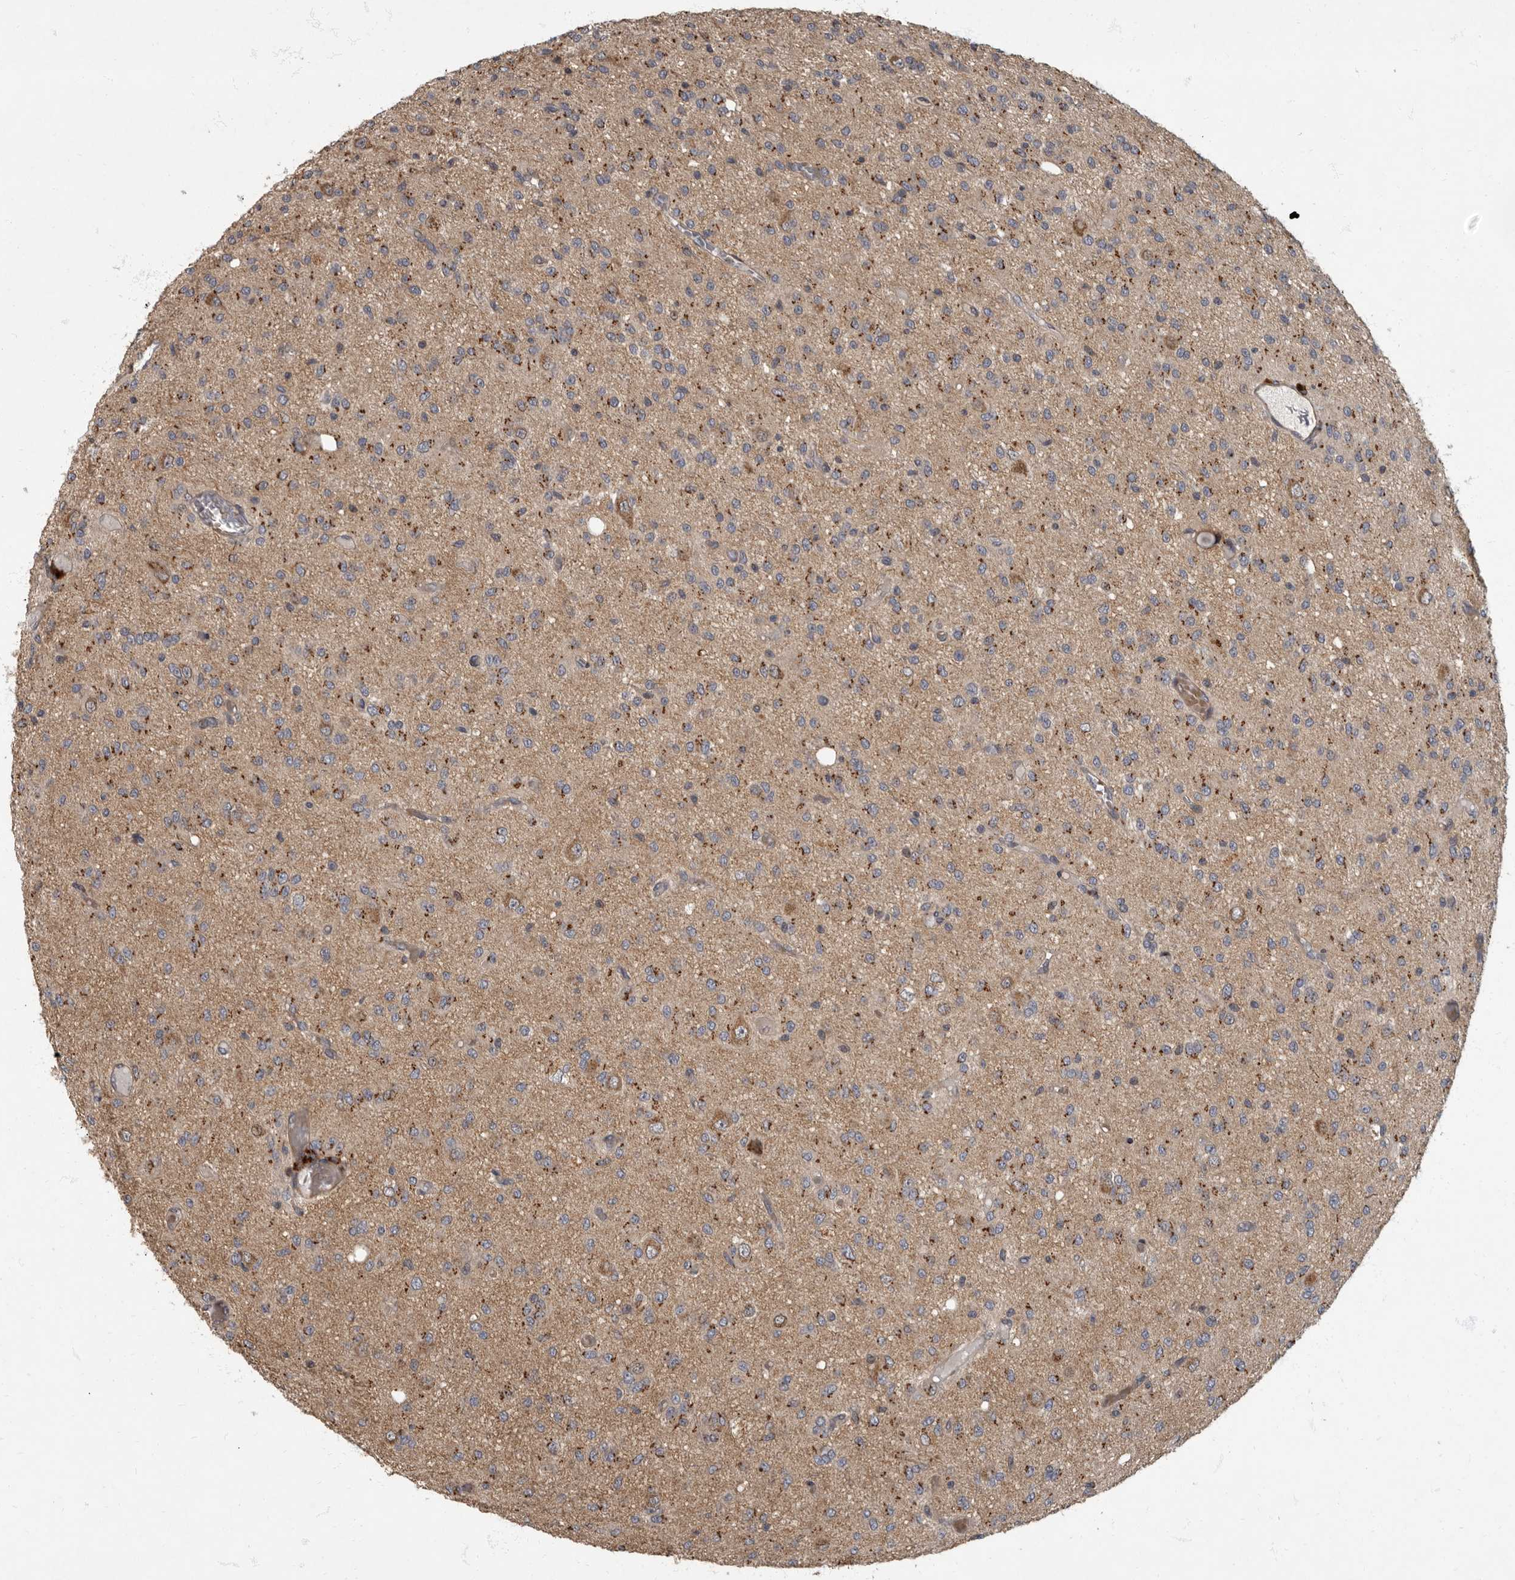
{"staining": {"intensity": "moderate", "quantity": ">75%", "location": "cytoplasmic/membranous"}, "tissue": "glioma", "cell_type": "Tumor cells", "image_type": "cancer", "snomed": [{"axis": "morphology", "description": "Glioma, malignant, High grade"}, {"axis": "topography", "description": "Brain"}], "caption": "Immunohistochemistry of glioma demonstrates medium levels of moderate cytoplasmic/membranous positivity in approximately >75% of tumor cells.", "gene": "IQCK", "patient": {"sex": "female", "age": 59}}